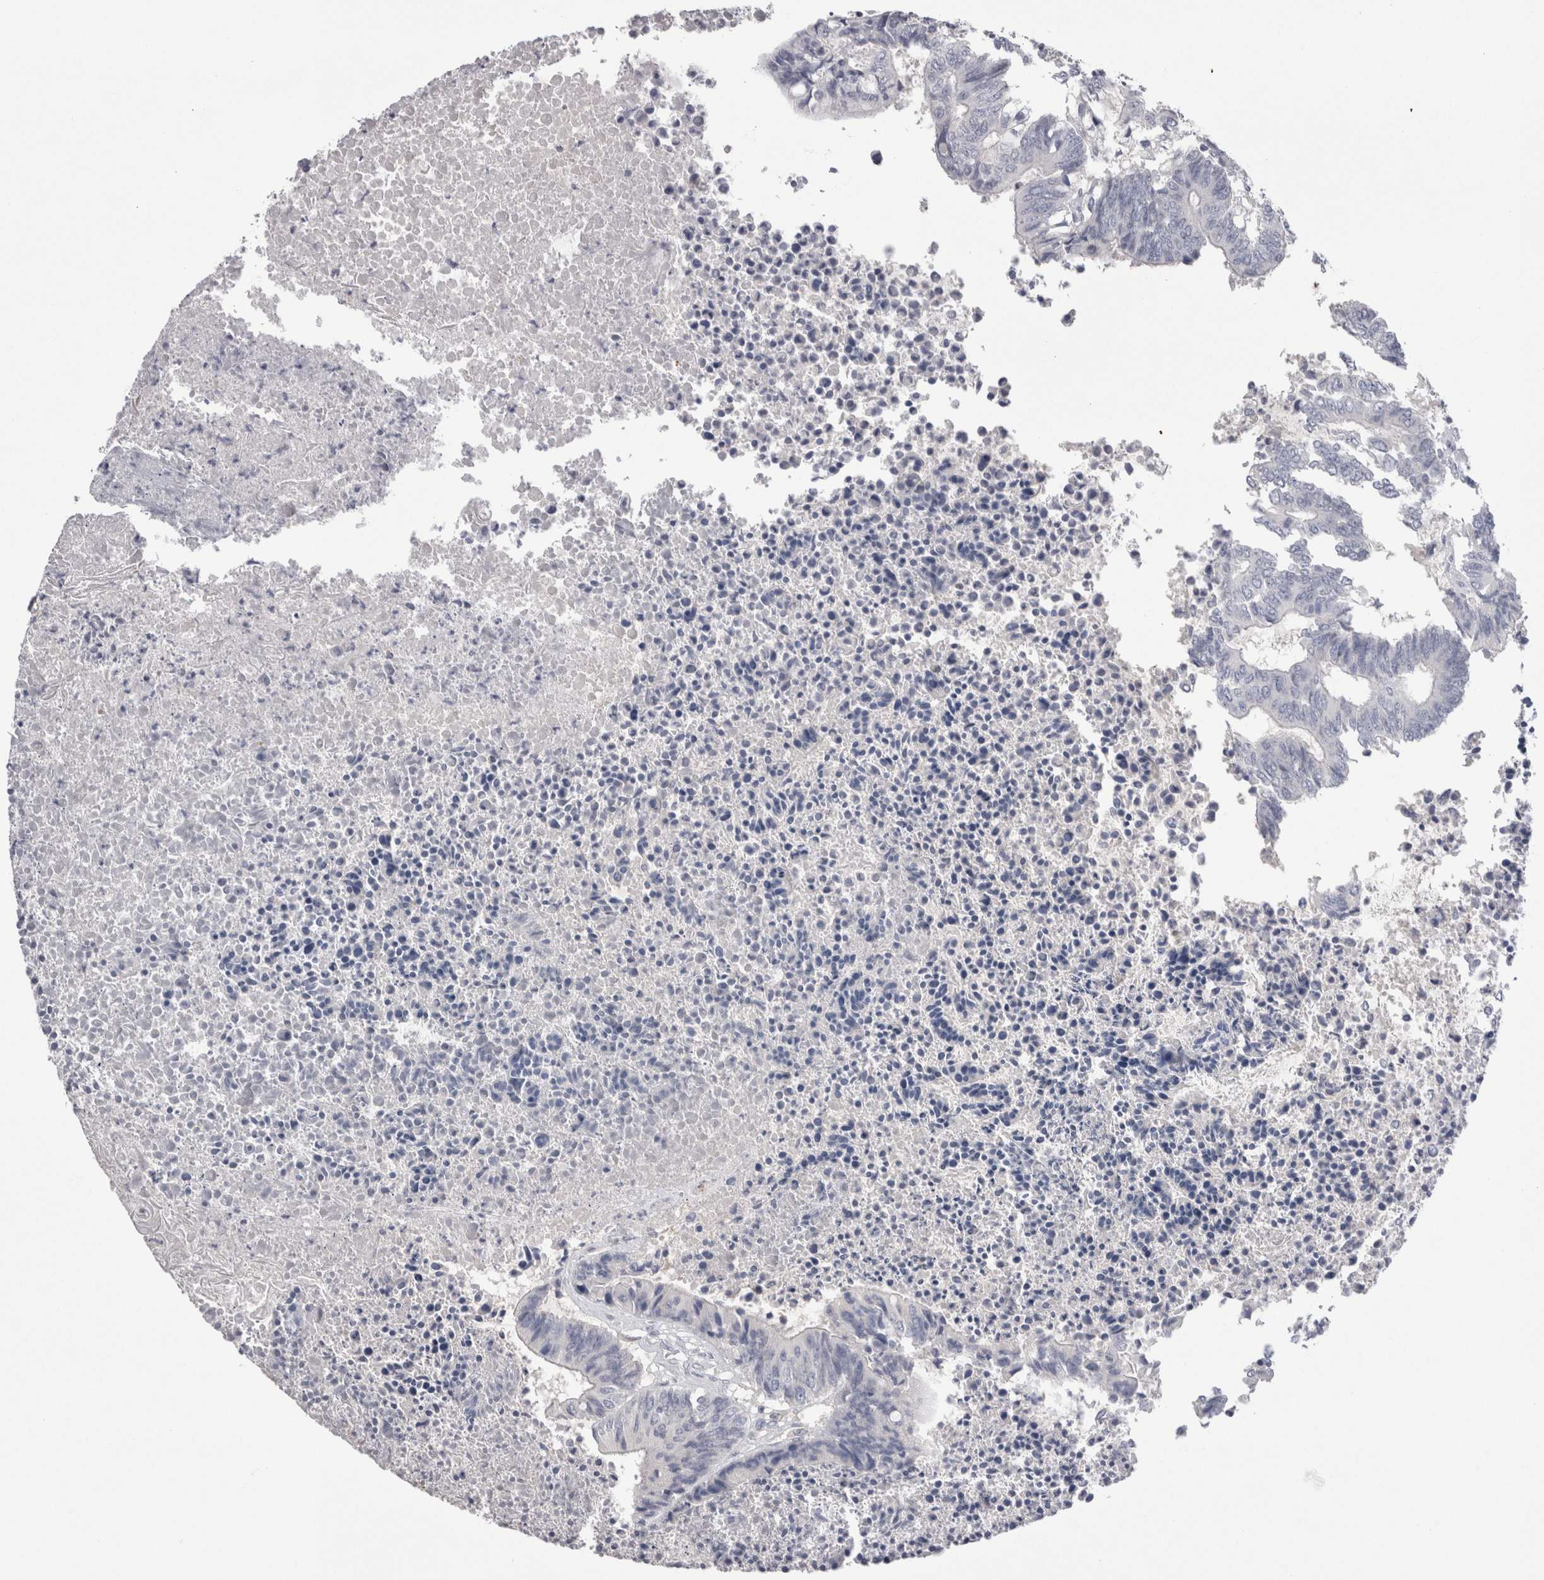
{"staining": {"intensity": "negative", "quantity": "none", "location": "none"}, "tissue": "colorectal cancer", "cell_type": "Tumor cells", "image_type": "cancer", "snomed": [{"axis": "morphology", "description": "Adenocarcinoma, NOS"}, {"axis": "topography", "description": "Rectum"}], "caption": "Adenocarcinoma (colorectal) was stained to show a protein in brown. There is no significant expression in tumor cells.", "gene": "SUCNR1", "patient": {"sex": "male", "age": 63}}